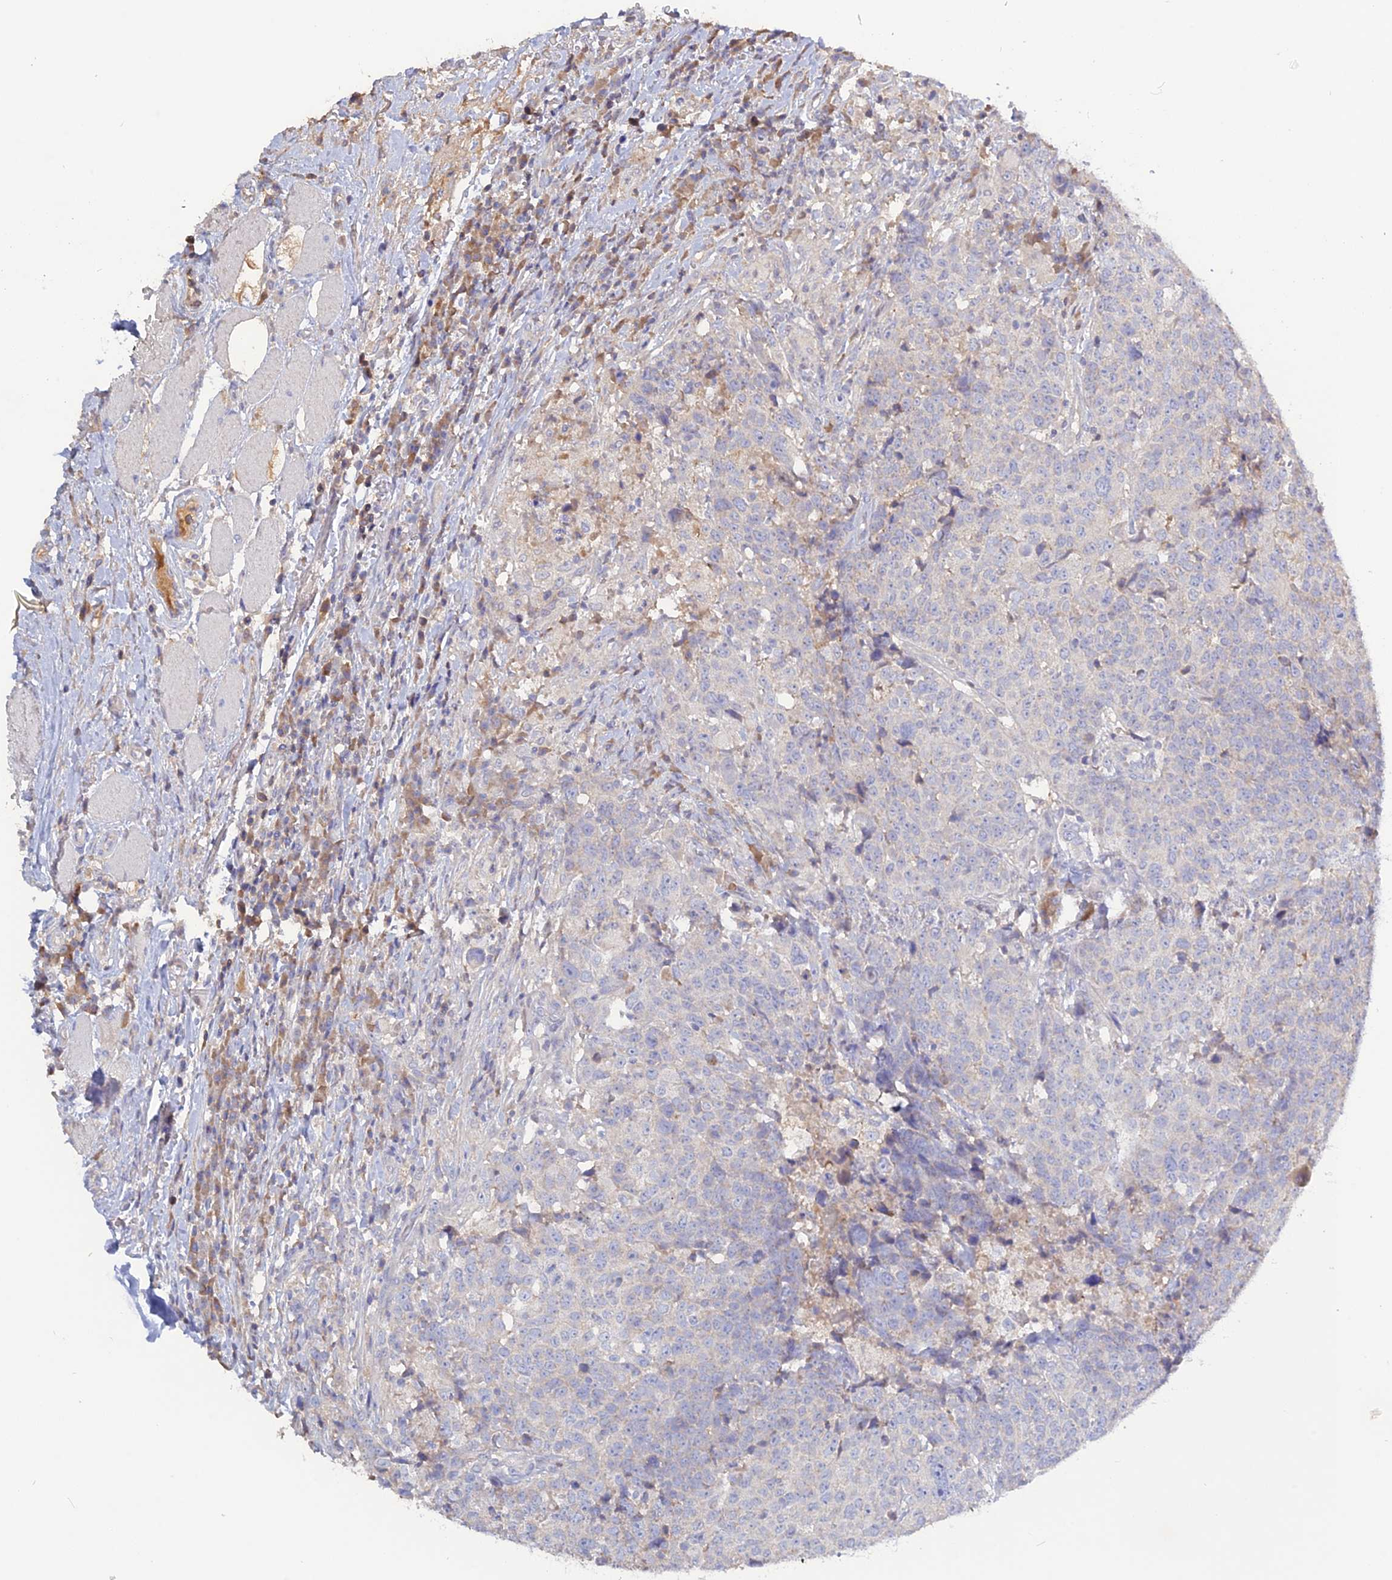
{"staining": {"intensity": "negative", "quantity": "none", "location": "none"}, "tissue": "head and neck cancer", "cell_type": "Tumor cells", "image_type": "cancer", "snomed": [{"axis": "morphology", "description": "Squamous cell carcinoma, NOS"}, {"axis": "topography", "description": "Head-Neck"}], "caption": "The image displays no staining of tumor cells in squamous cell carcinoma (head and neck). The staining is performed using DAB (3,3'-diaminobenzidine) brown chromogen with nuclei counter-stained in using hematoxylin.", "gene": "ADGRA1", "patient": {"sex": "male", "age": 66}}